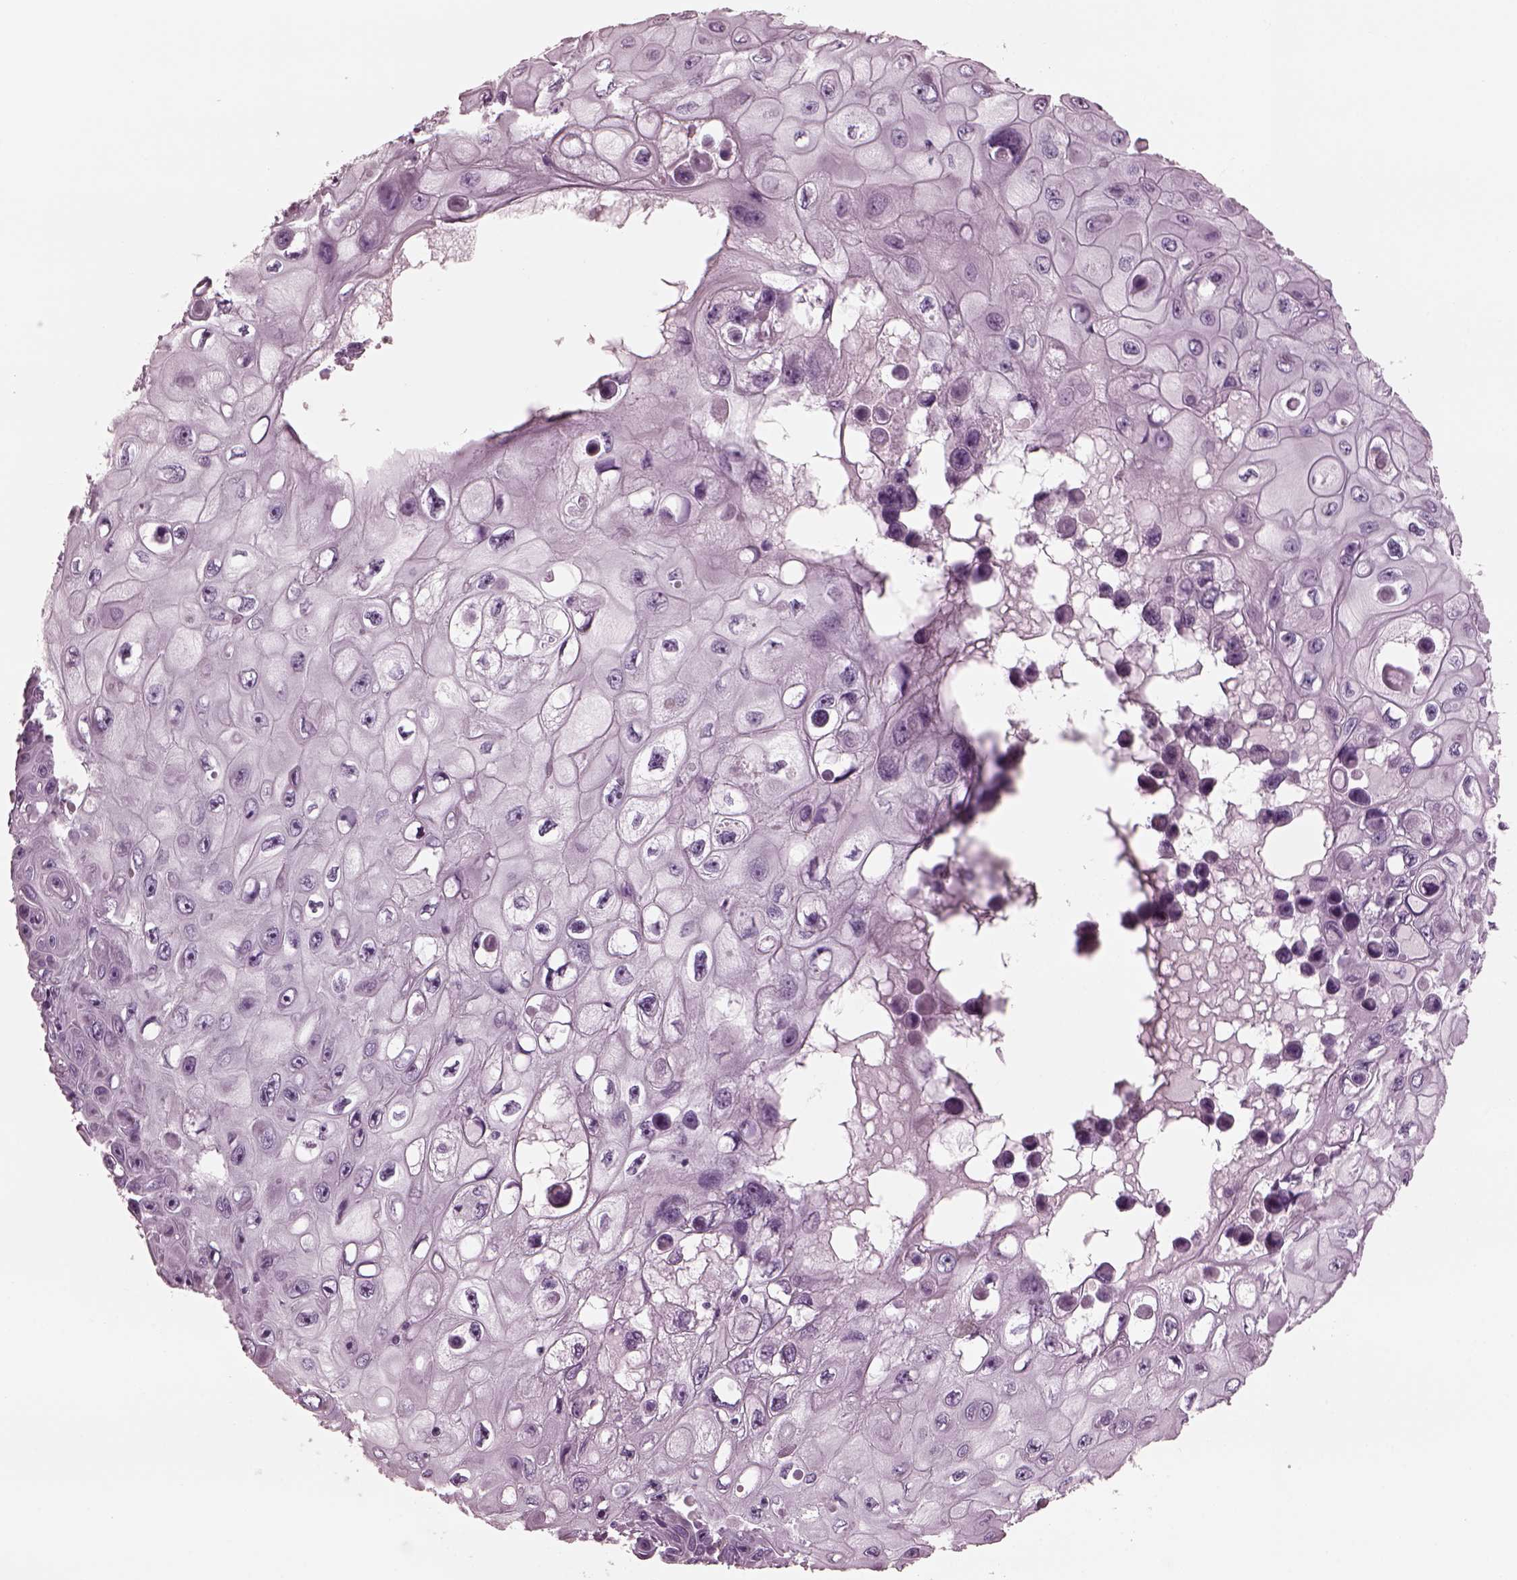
{"staining": {"intensity": "negative", "quantity": "none", "location": "none"}, "tissue": "skin cancer", "cell_type": "Tumor cells", "image_type": "cancer", "snomed": [{"axis": "morphology", "description": "Squamous cell carcinoma, NOS"}, {"axis": "topography", "description": "Skin"}], "caption": "Tumor cells are negative for brown protein staining in skin cancer (squamous cell carcinoma).", "gene": "CGA", "patient": {"sex": "male", "age": 82}}